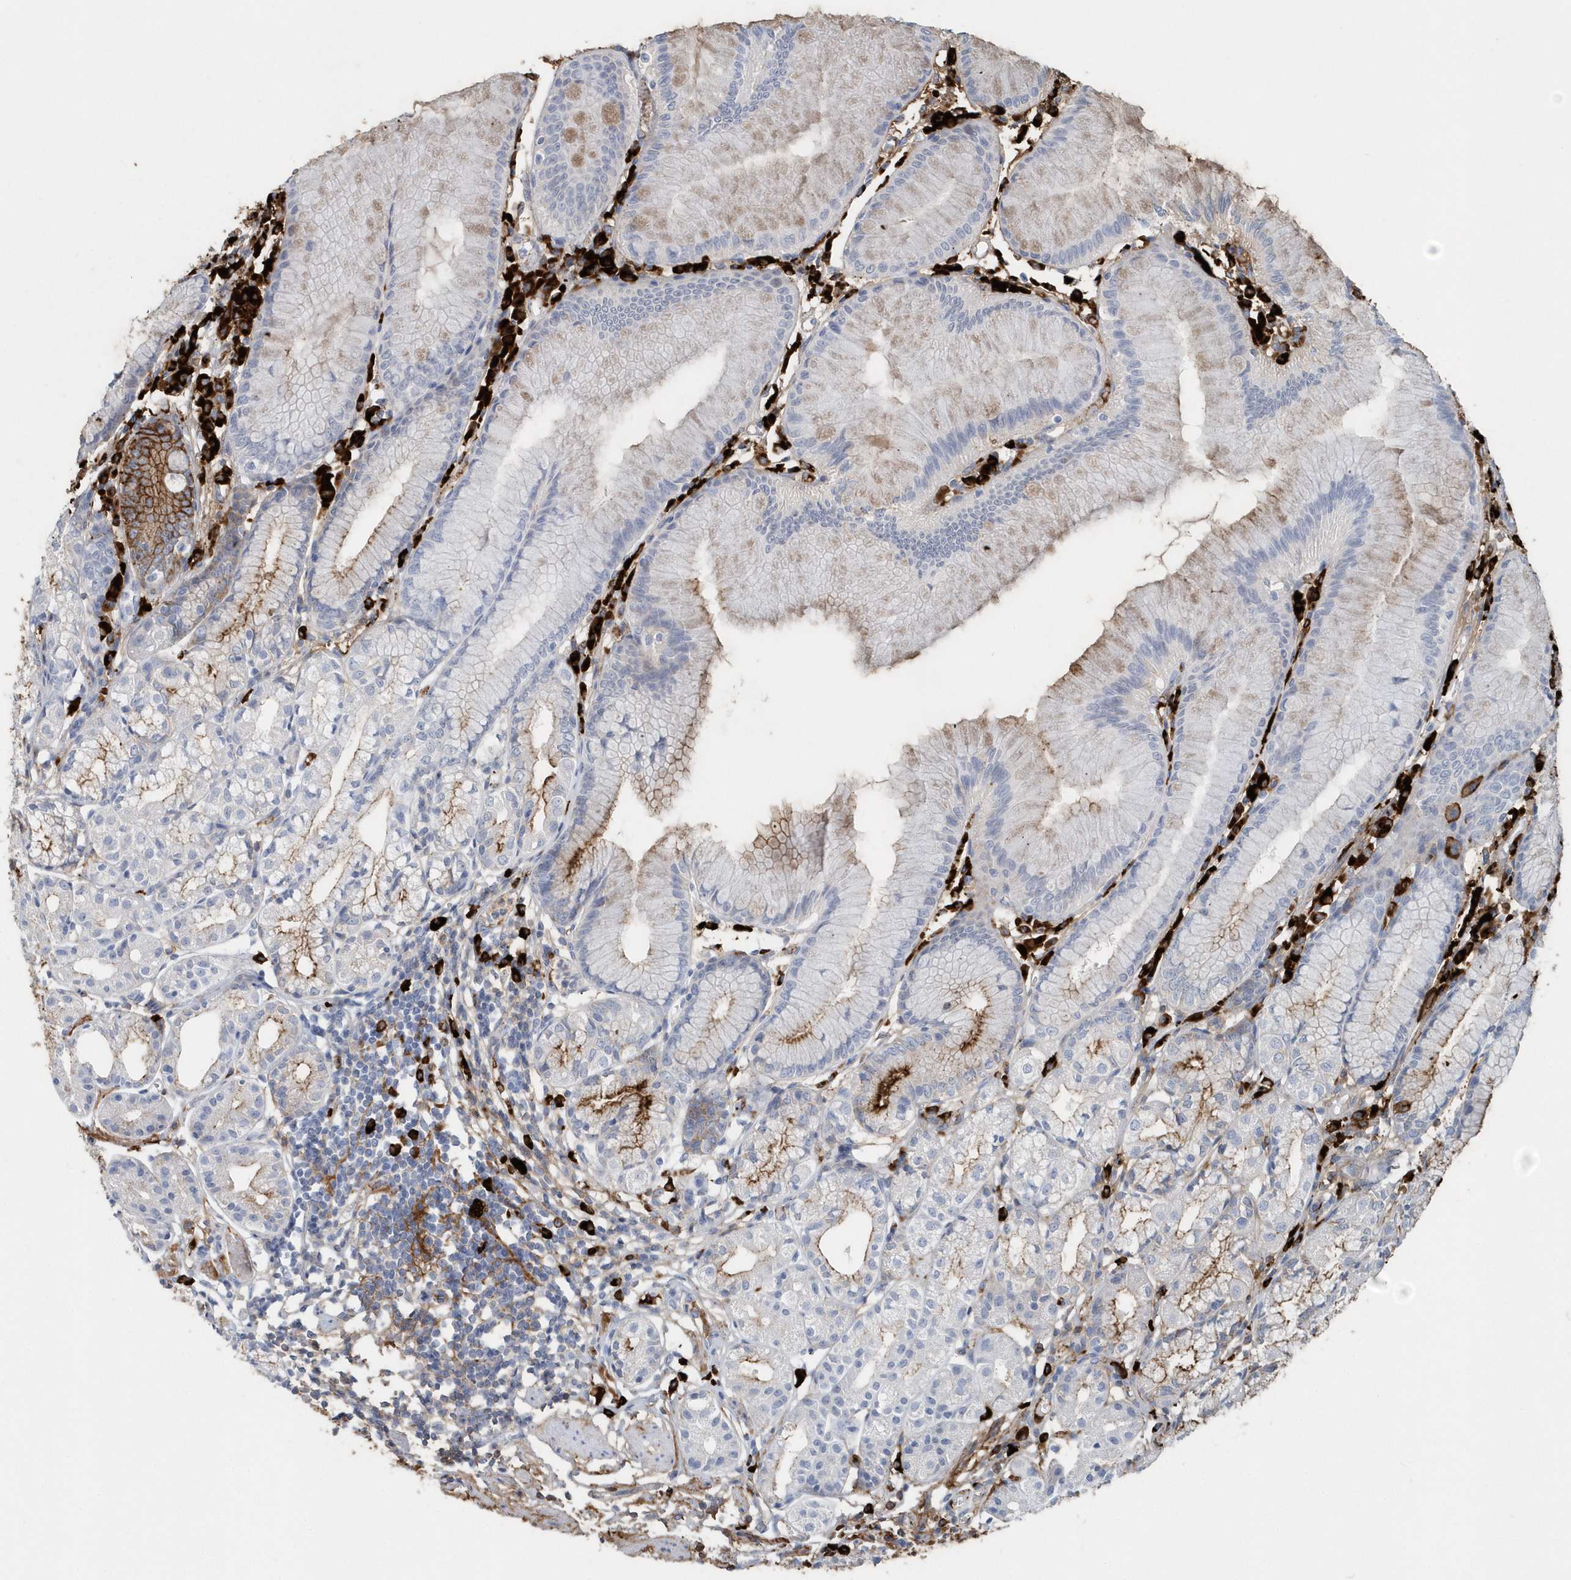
{"staining": {"intensity": "strong", "quantity": "<25%", "location": "cytoplasmic/membranous"}, "tissue": "stomach", "cell_type": "Glandular cells", "image_type": "normal", "snomed": [{"axis": "morphology", "description": "Normal tissue, NOS"}, {"axis": "topography", "description": "Stomach"}], "caption": "Protein staining displays strong cytoplasmic/membranous expression in about <25% of glandular cells in unremarkable stomach.", "gene": "JCHAIN", "patient": {"sex": "female", "age": 57}}